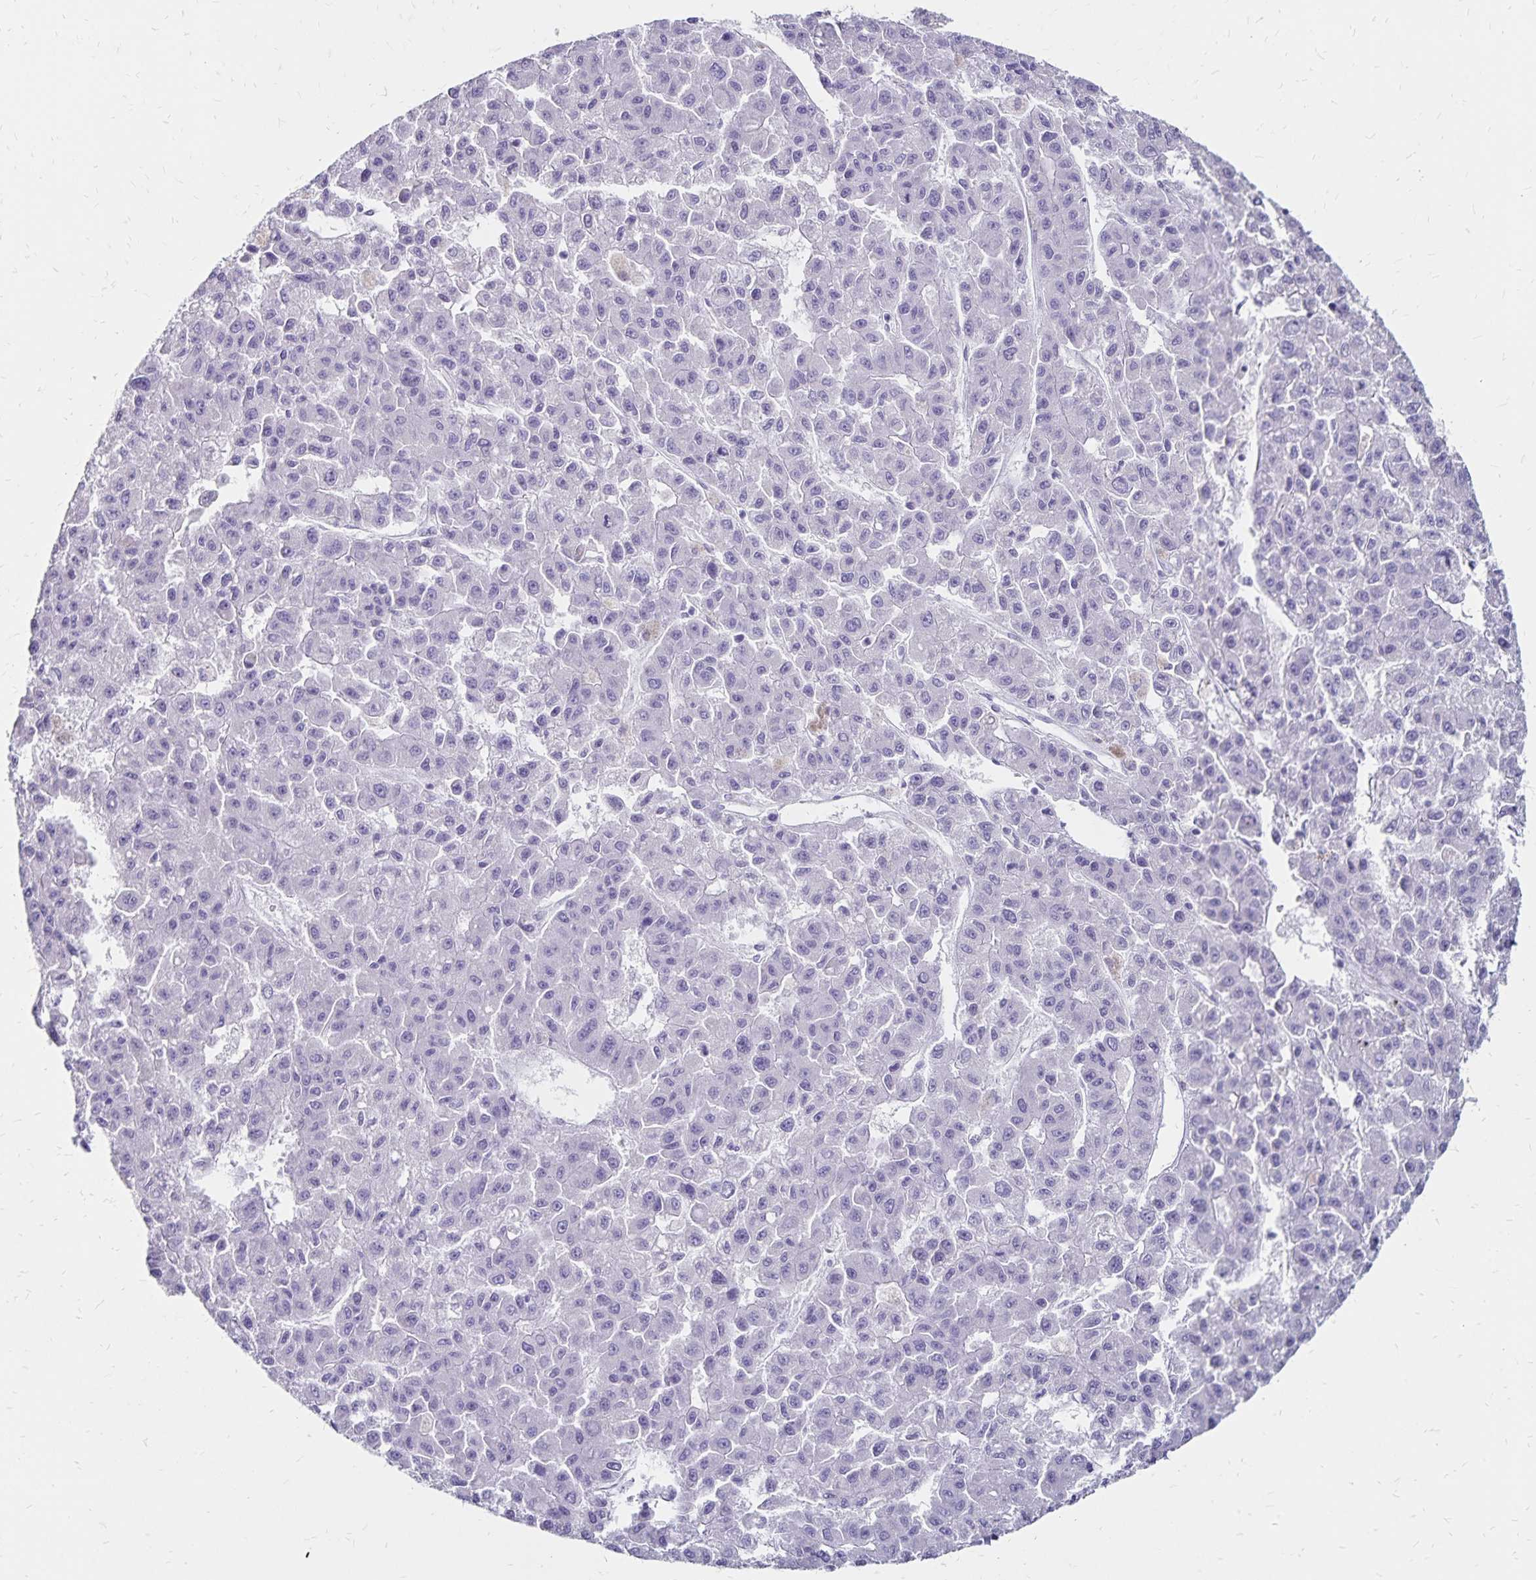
{"staining": {"intensity": "negative", "quantity": "none", "location": "none"}, "tissue": "liver cancer", "cell_type": "Tumor cells", "image_type": "cancer", "snomed": [{"axis": "morphology", "description": "Carcinoma, Hepatocellular, NOS"}, {"axis": "topography", "description": "Liver"}], "caption": "Tumor cells are negative for protein expression in human hepatocellular carcinoma (liver).", "gene": "IKZF1", "patient": {"sex": "male", "age": 70}}